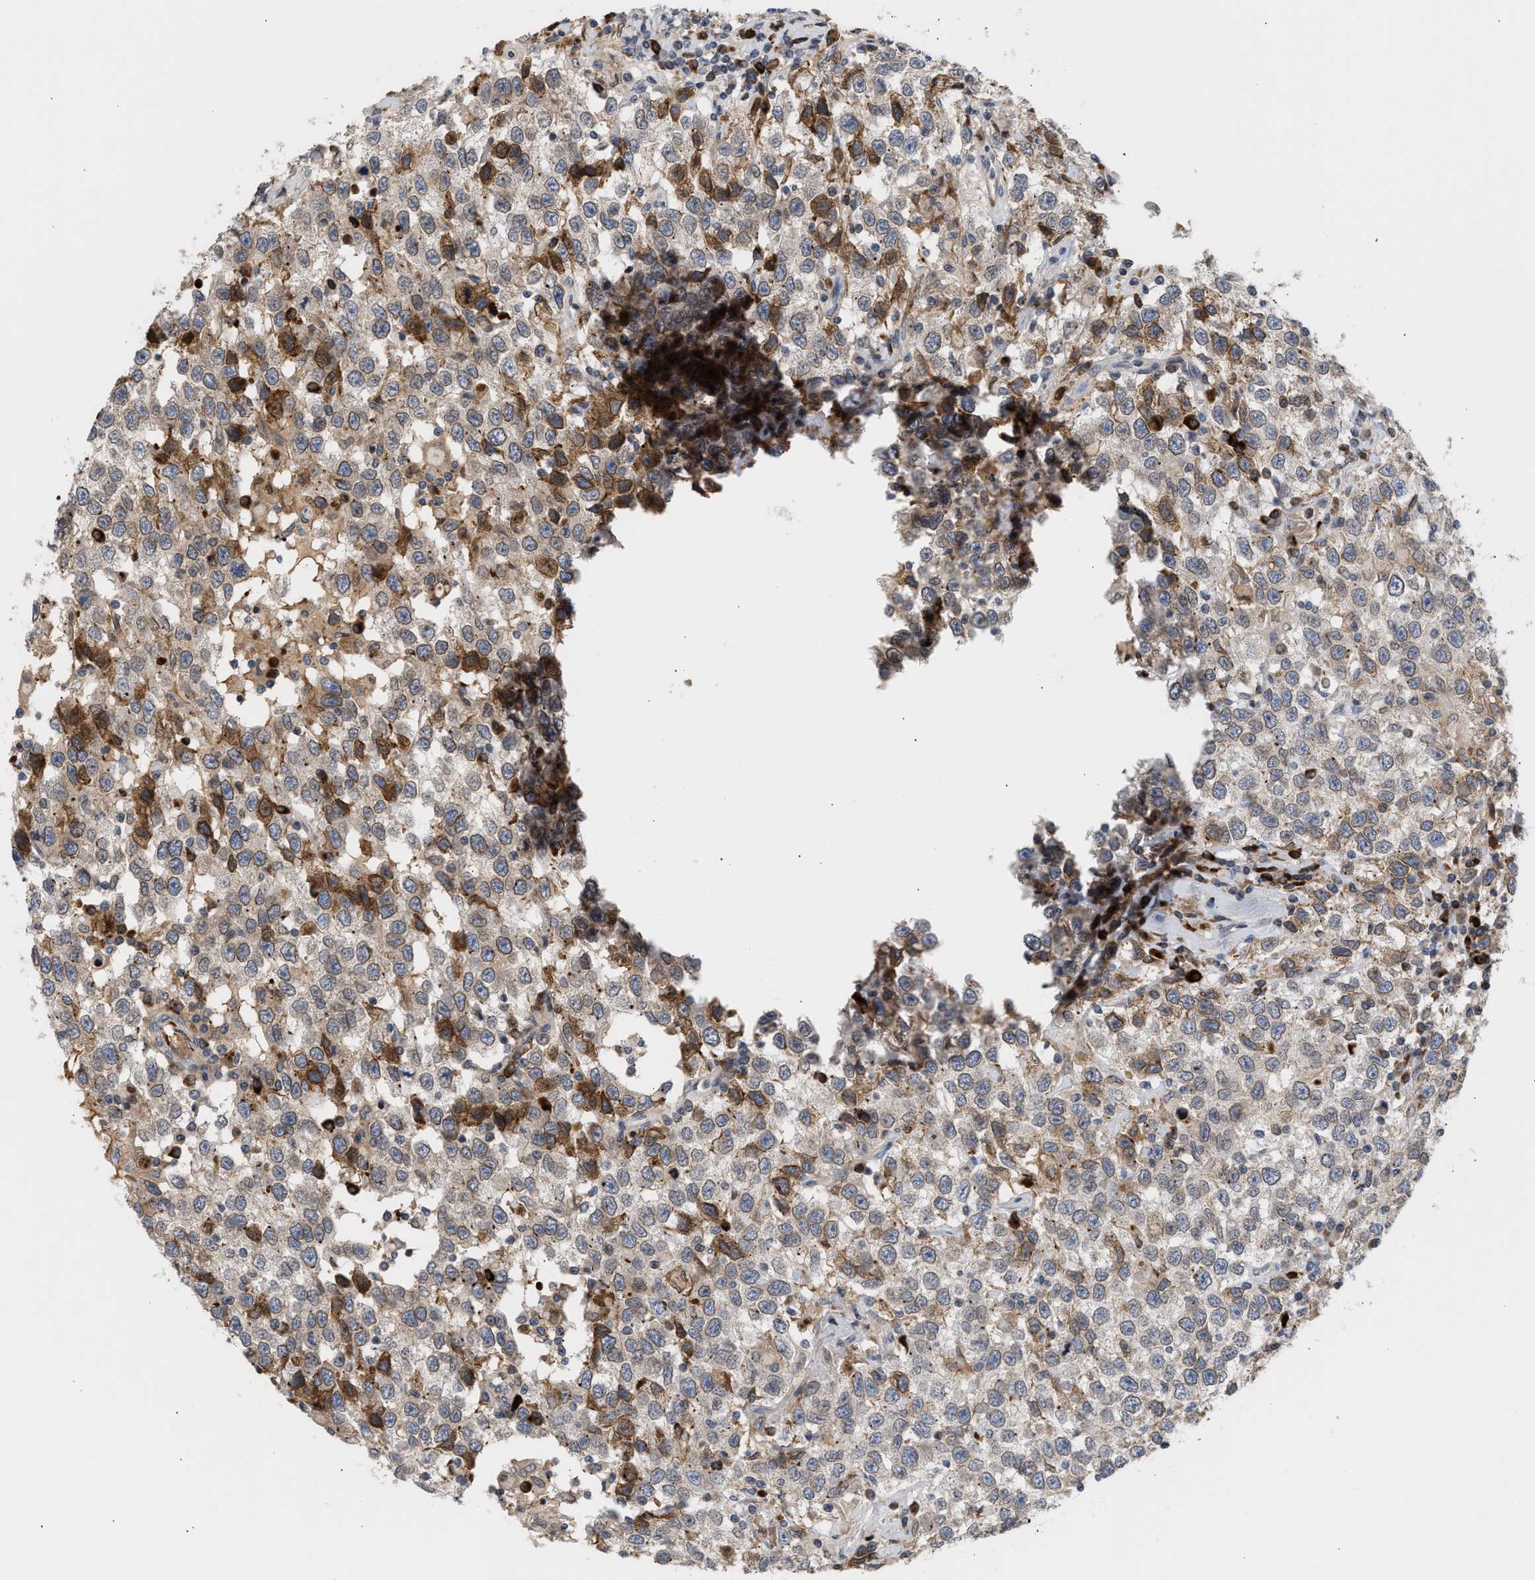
{"staining": {"intensity": "moderate", "quantity": "<25%", "location": "cytoplasmic/membranous,nuclear"}, "tissue": "testis cancer", "cell_type": "Tumor cells", "image_type": "cancer", "snomed": [{"axis": "morphology", "description": "Seminoma, NOS"}, {"axis": "topography", "description": "Testis"}], "caption": "Immunohistochemistry (IHC) of testis seminoma displays low levels of moderate cytoplasmic/membranous and nuclear expression in approximately <25% of tumor cells. (brown staining indicates protein expression, while blue staining denotes nuclei).", "gene": "NUP62", "patient": {"sex": "male", "age": 41}}